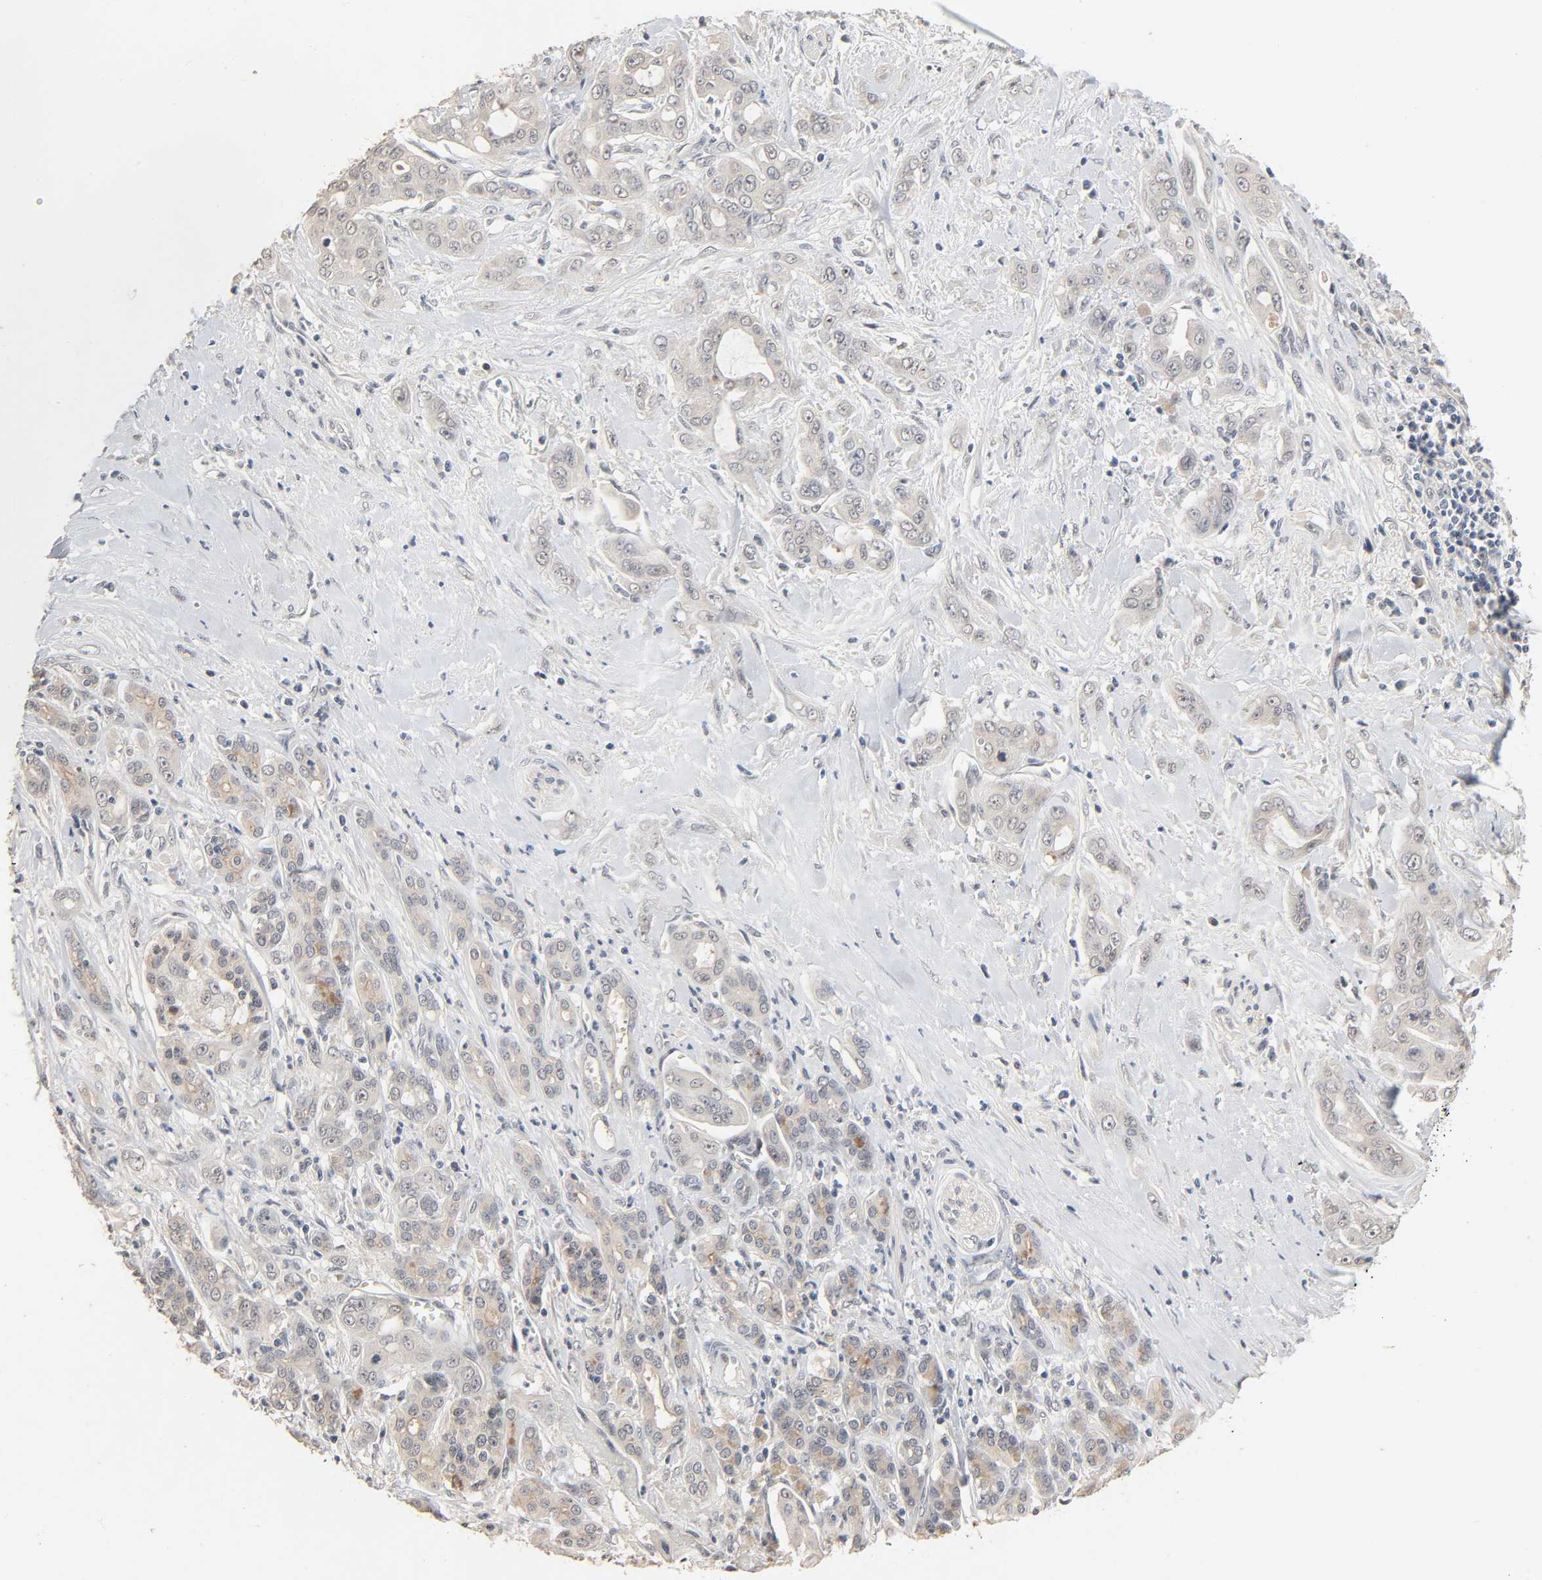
{"staining": {"intensity": "weak", "quantity": "<25%", "location": "cytoplasmic/membranous"}, "tissue": "pancreatic cancer", "cell_type": "Tumor cells", "image_type": "cancer", "snomed": [{"axis": "morphology", "description": "Adenocarcinoma, NOS"}, {"axis": "topography", "description": "Pancreas"}], "caption": "An immunohistochemistry (IHC) image of adenocarcinoma (pancreatic) is shown. There is no staining in tumor cells of adenocarcinoma (pancreatic).", "gene": "MAGEA8", "patient": {"sex": "male", "age": 59}}